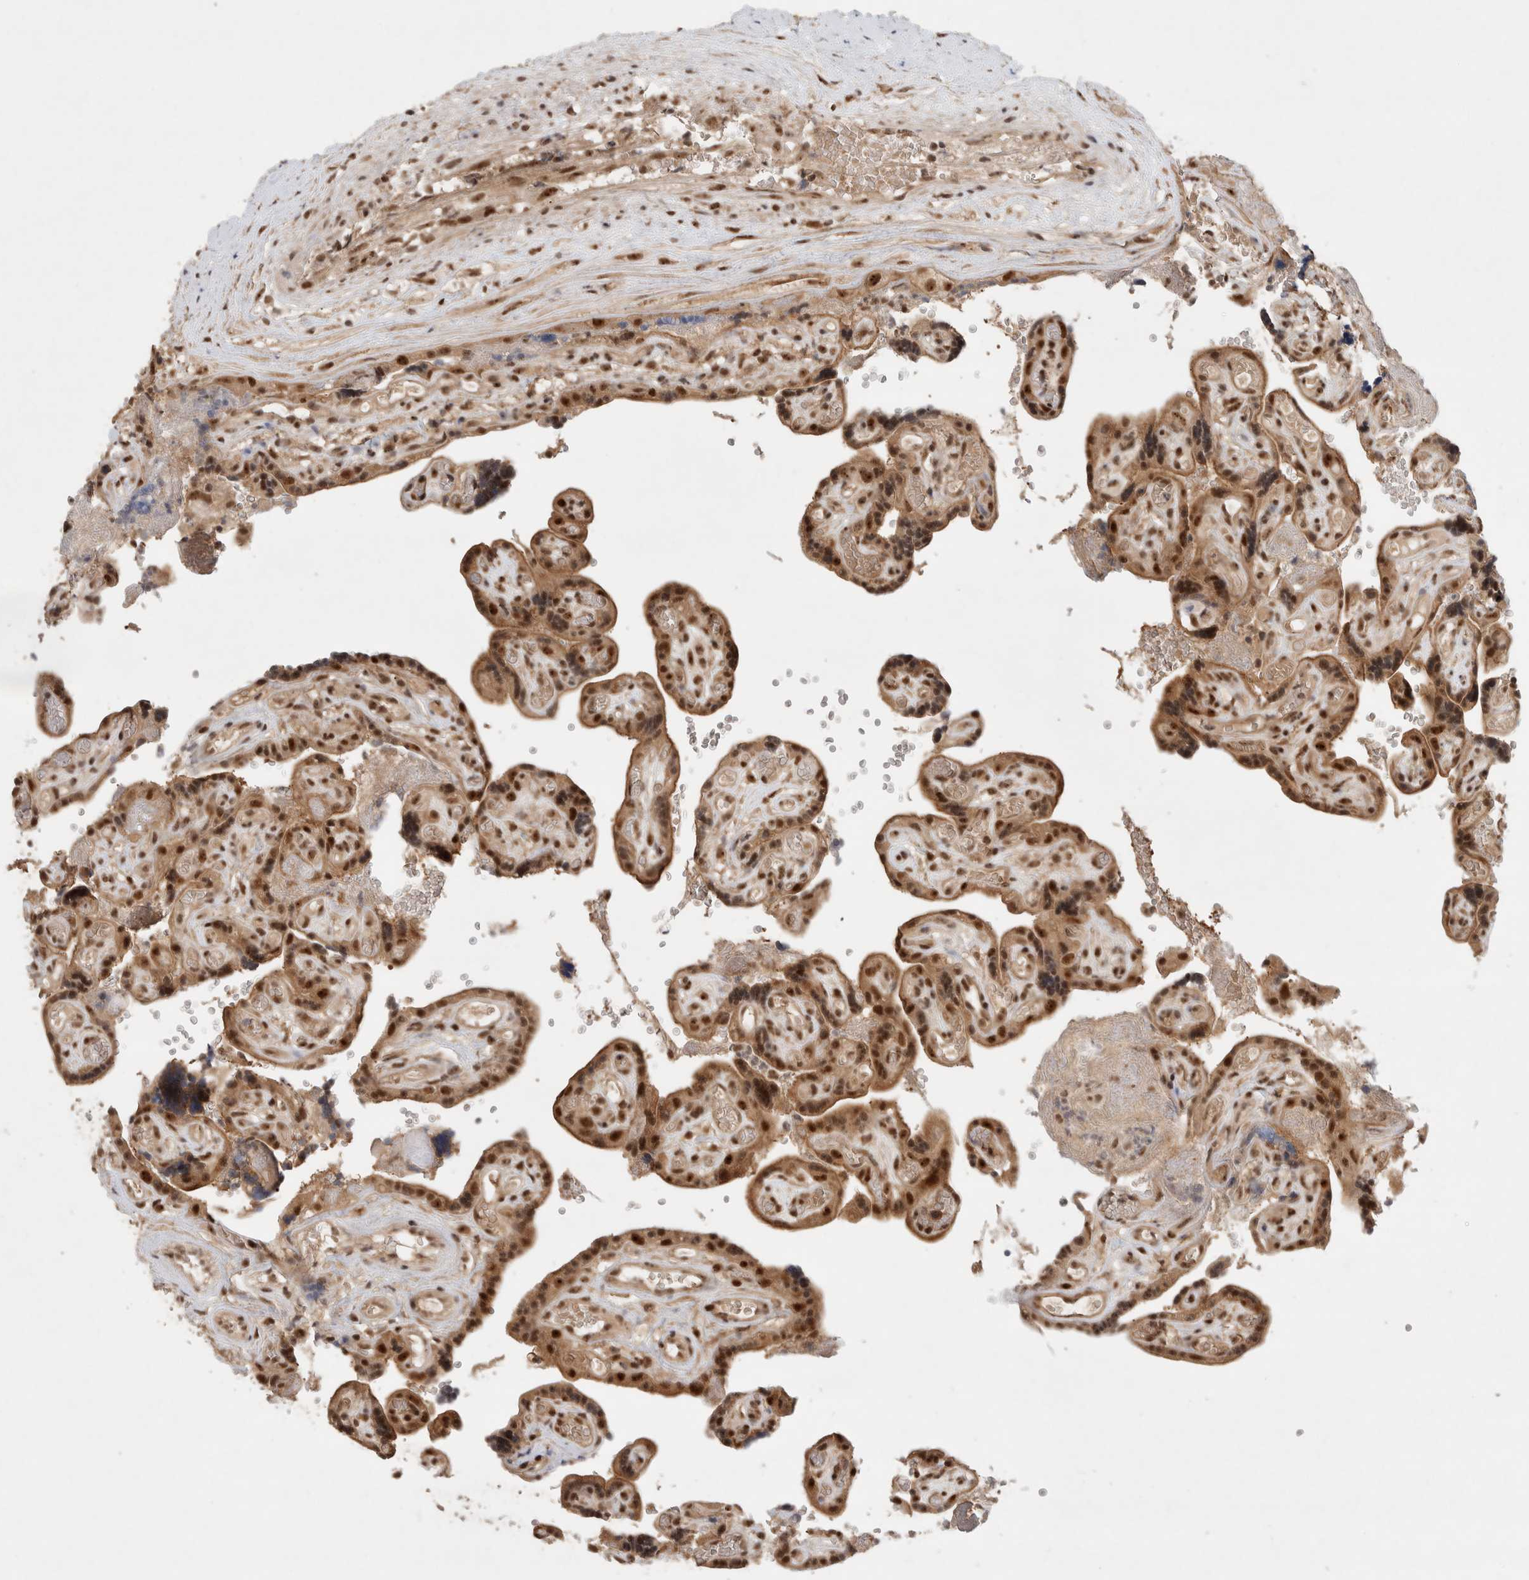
{"staining": {"intensity": "moderate", "quantity": ">75%", "location": "cytoplasmic/membranous,nuclear"}, "tissue": "placenta", "cell_type": "Decidual cells", "image_type": "normal", "snomed": [{"axis": "morphology", "description": "Normal tissue, NOS"}, {"axis": "topography", "description": "Placenta"}], "caption": "DAB (3,3'-diaminobenzidine) immunohistochemical staining of unremarkable placenta reveals moderate cytoplasmic/membranous,nuclear protein positivity in approximately >75% of decidual cells.", "gene": "MPHOSPH6", "patient": {"sex": "female", "age": 30}}